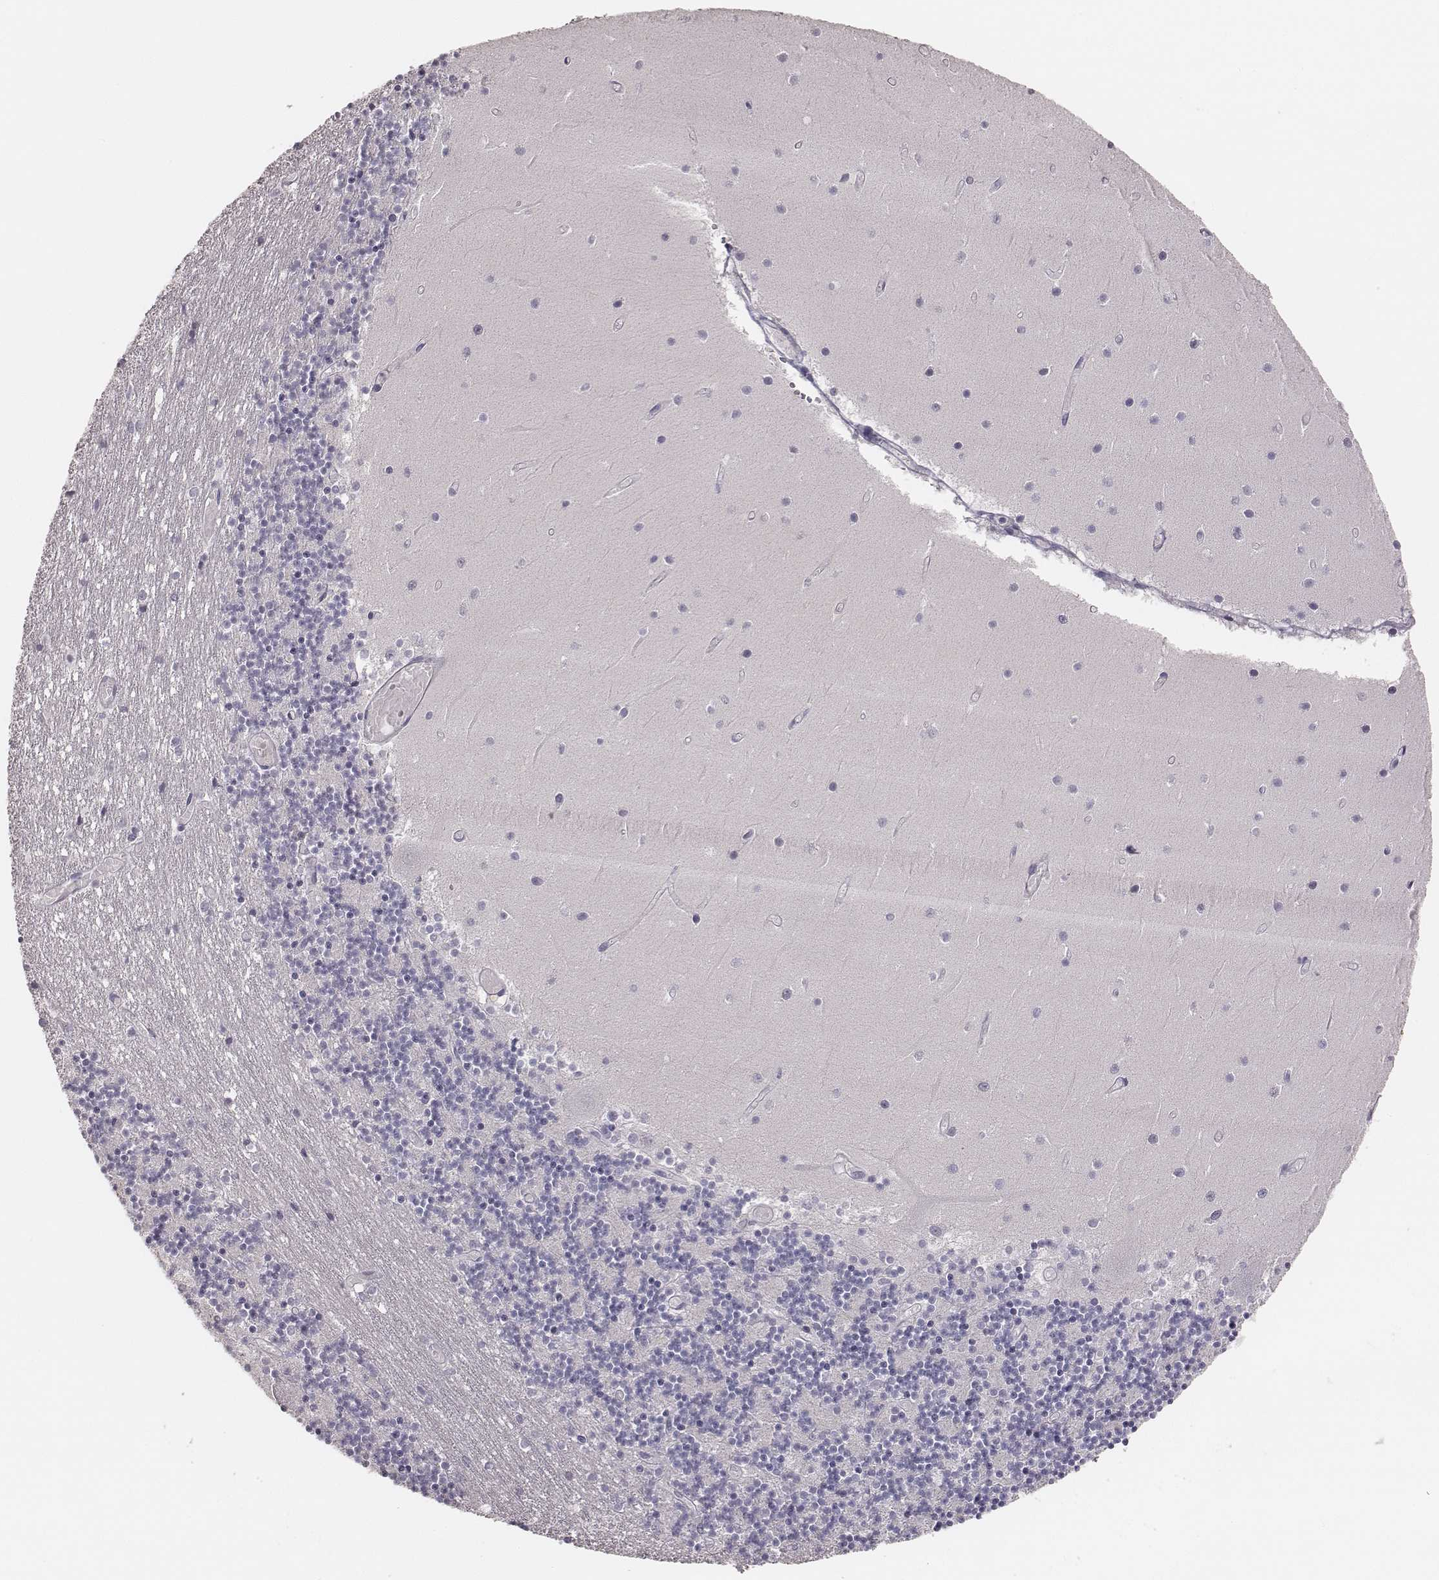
{"staining": {"intensity": "negative", "quantity": "none", "location": "none"}, "tissue": "cerebellum", "cell_type": "Cells in granular layer", "image_type": "normal", "snomed": [{"axis": "morphology", "description": "Normal tissue, NOS"}, {"axis": "topography", "description": "Cerebellum"}], "caption": "IHC photomicrograph of benign cerebellum: human cerebellum stained with DAB exhibits no significant protein staining in cells in granular layer. (DAB (3,3'-diaminobenzidine) IHC, high magnification).", "gene": "MYH6", "patient": {"sex": "female", "age": 28}}